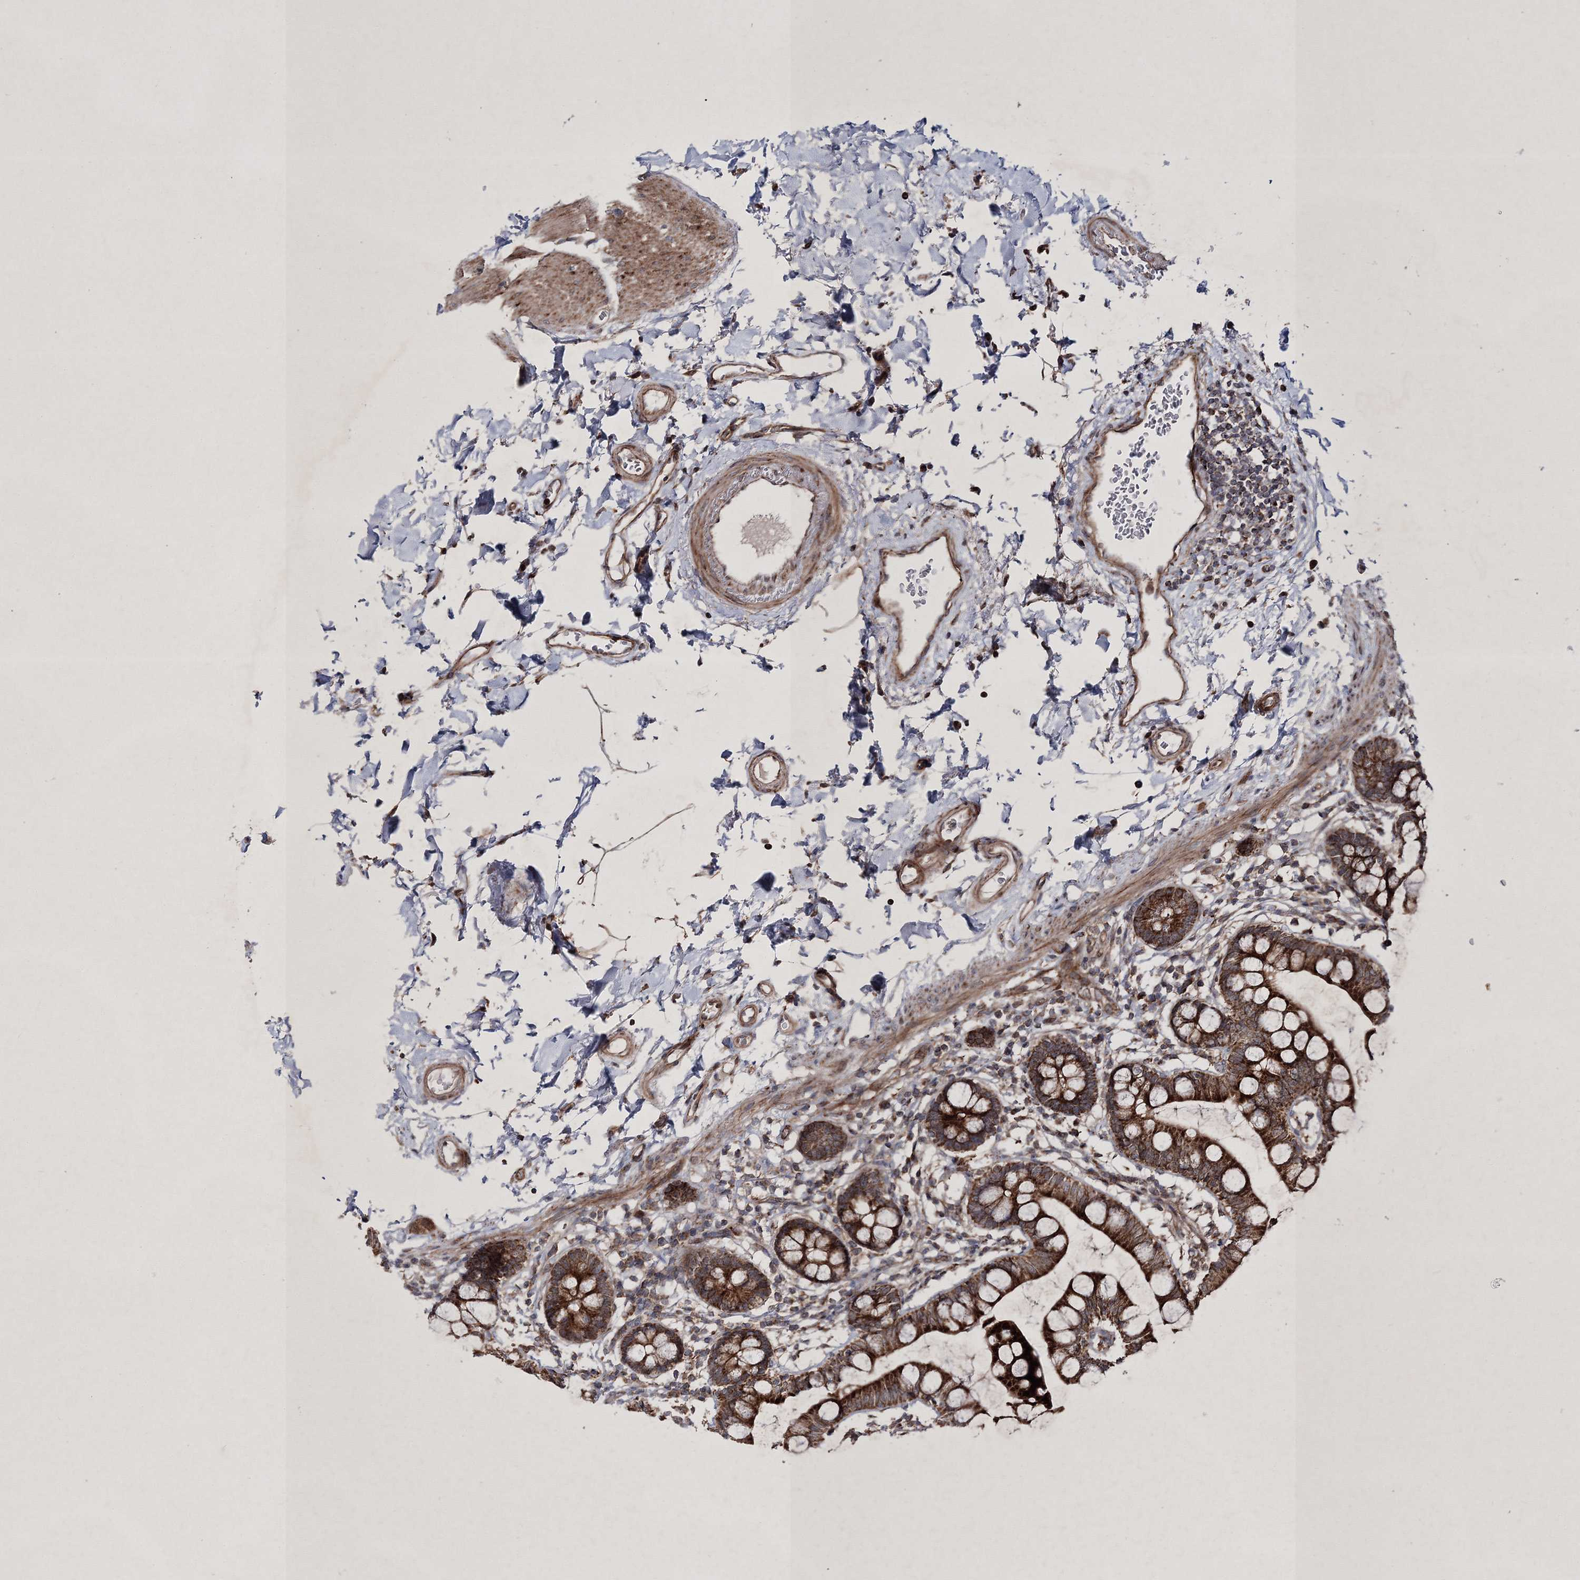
{"staining": {"intensity": "strong", "quantity": ">75%", "location": "cytoplasmic/membranous"}, "tissue": "small intestine", "cell_type": "Glandular cells", "image_type": "normal", "snomed": [{"axis": "morphology", "description": "Normal tissue, NOS"}, {"axis": "topography", "description": "Small intestine"}], "caption": "Human small intestine stained with a brown dye displays strong cytoplasmic/membranous positive positivity in approximately >75% of glandular cells.", "gene": "SCRN3", "patient": {"sex": "female", "age": 84}}